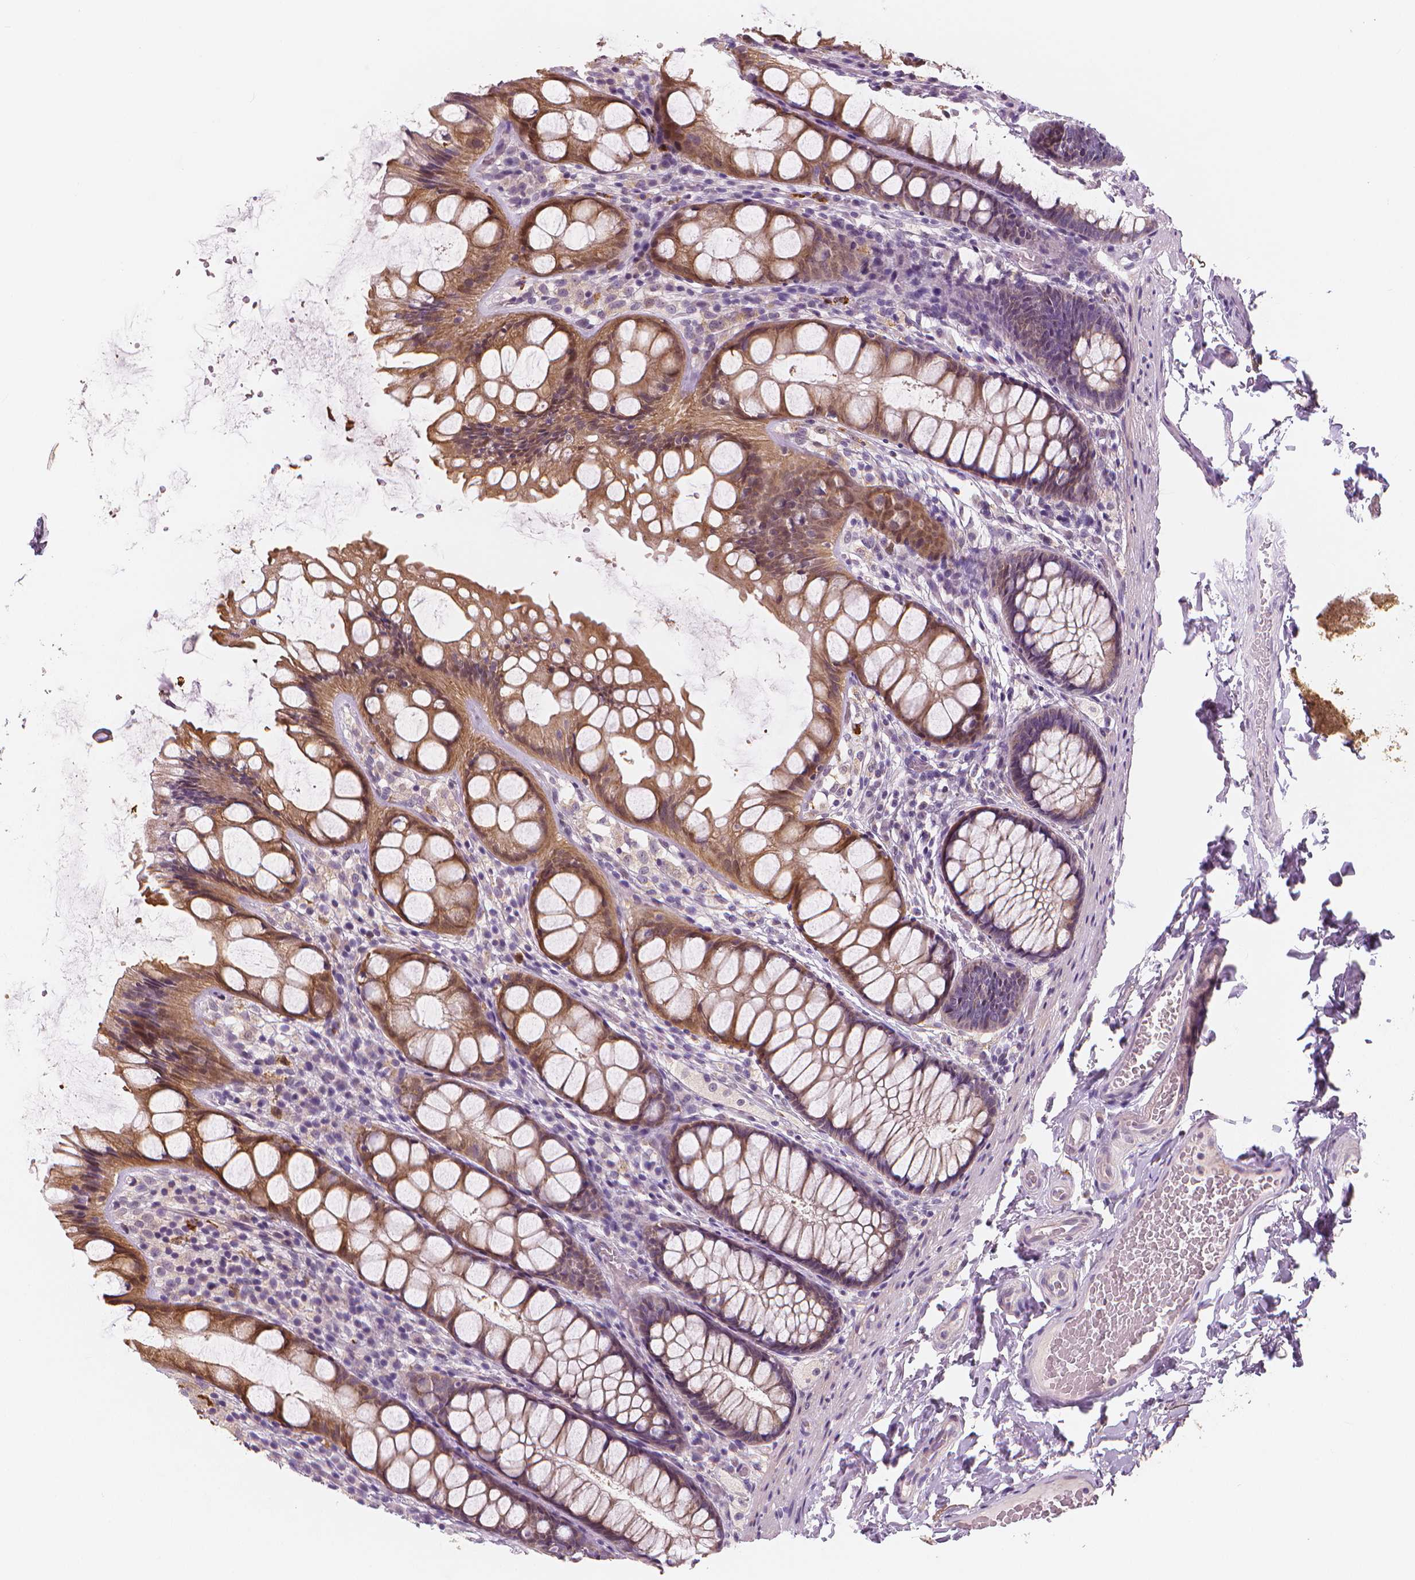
{"staining": {"intensity": "weak", "quantity": "25%-75%", "location": "cytoplasmic/membranous"}, "tissue": "colon", "cell_type": "Endothelial cells", "image_type": "normal", "snomed": [{"axis": "morphology", "description": "Normal tissue, NOS"}, {"axis": "topography", "description": "Colon"}], "caption": "Immunohistochemical staining of benign human colon shows weak cytoplasmic/membranous protein positivity in about 25%-75% of endothelial cells.", "gene": "RNASE7", "patient": {"sex": "male", "age": 47}}